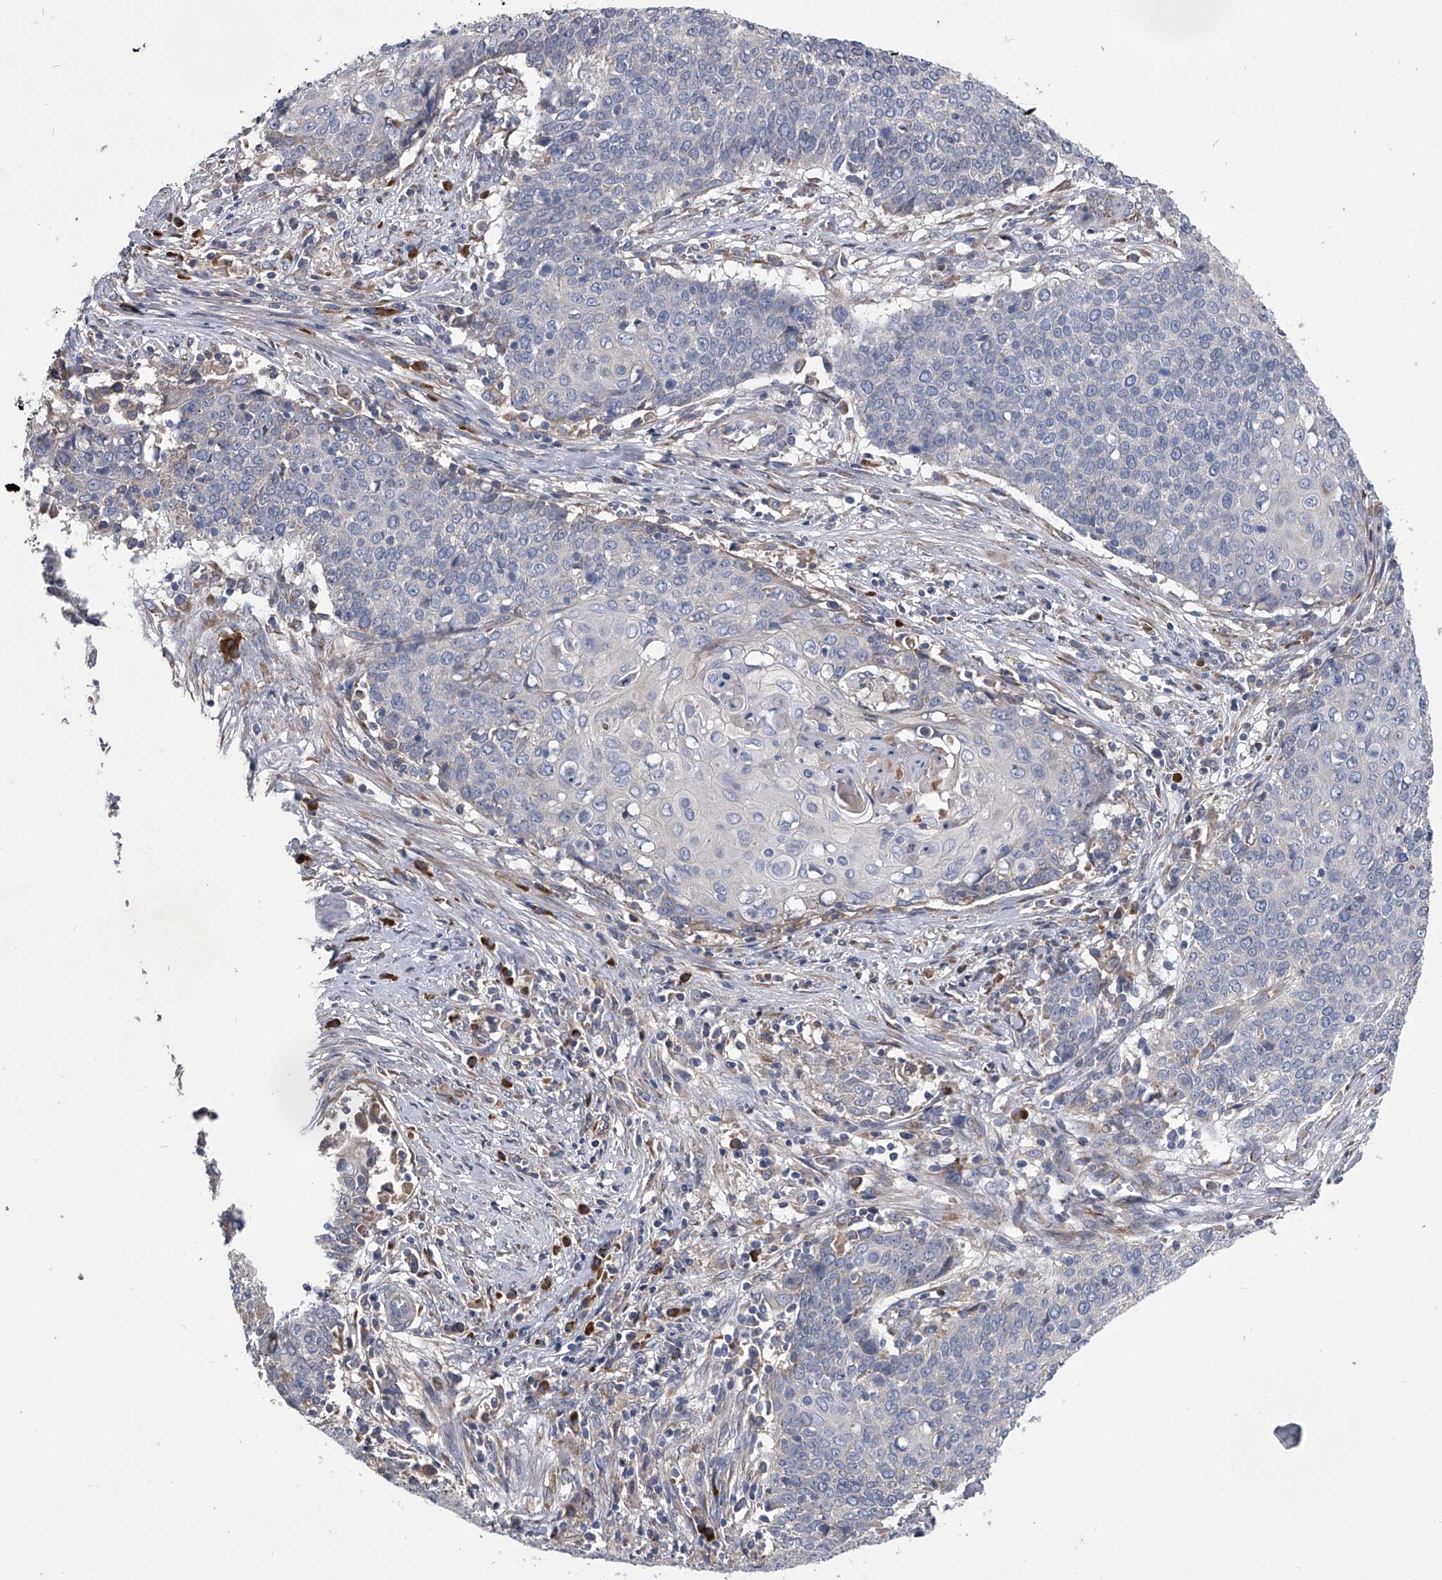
{"staining": {"intensity": "negative", "quantity": "none", "location": "none"}, "tissue": "cervical cancer", "cell_type": "Tumor cells", "image_type": "cancer", "snomed": [{"axis": "morphology", "description": "Squamous cell carcinoma, NOS"}, {"axis": "topography", "description": "Cervix"}], "caption": "Immunohistochemistry histopathology image of human cervical squamous cell carcinoma stained for a protein (brown), which demonstrates no positivity in tumor cells.", "gene": "CCR4", "patient": {"sex": "female", "age": 39}}